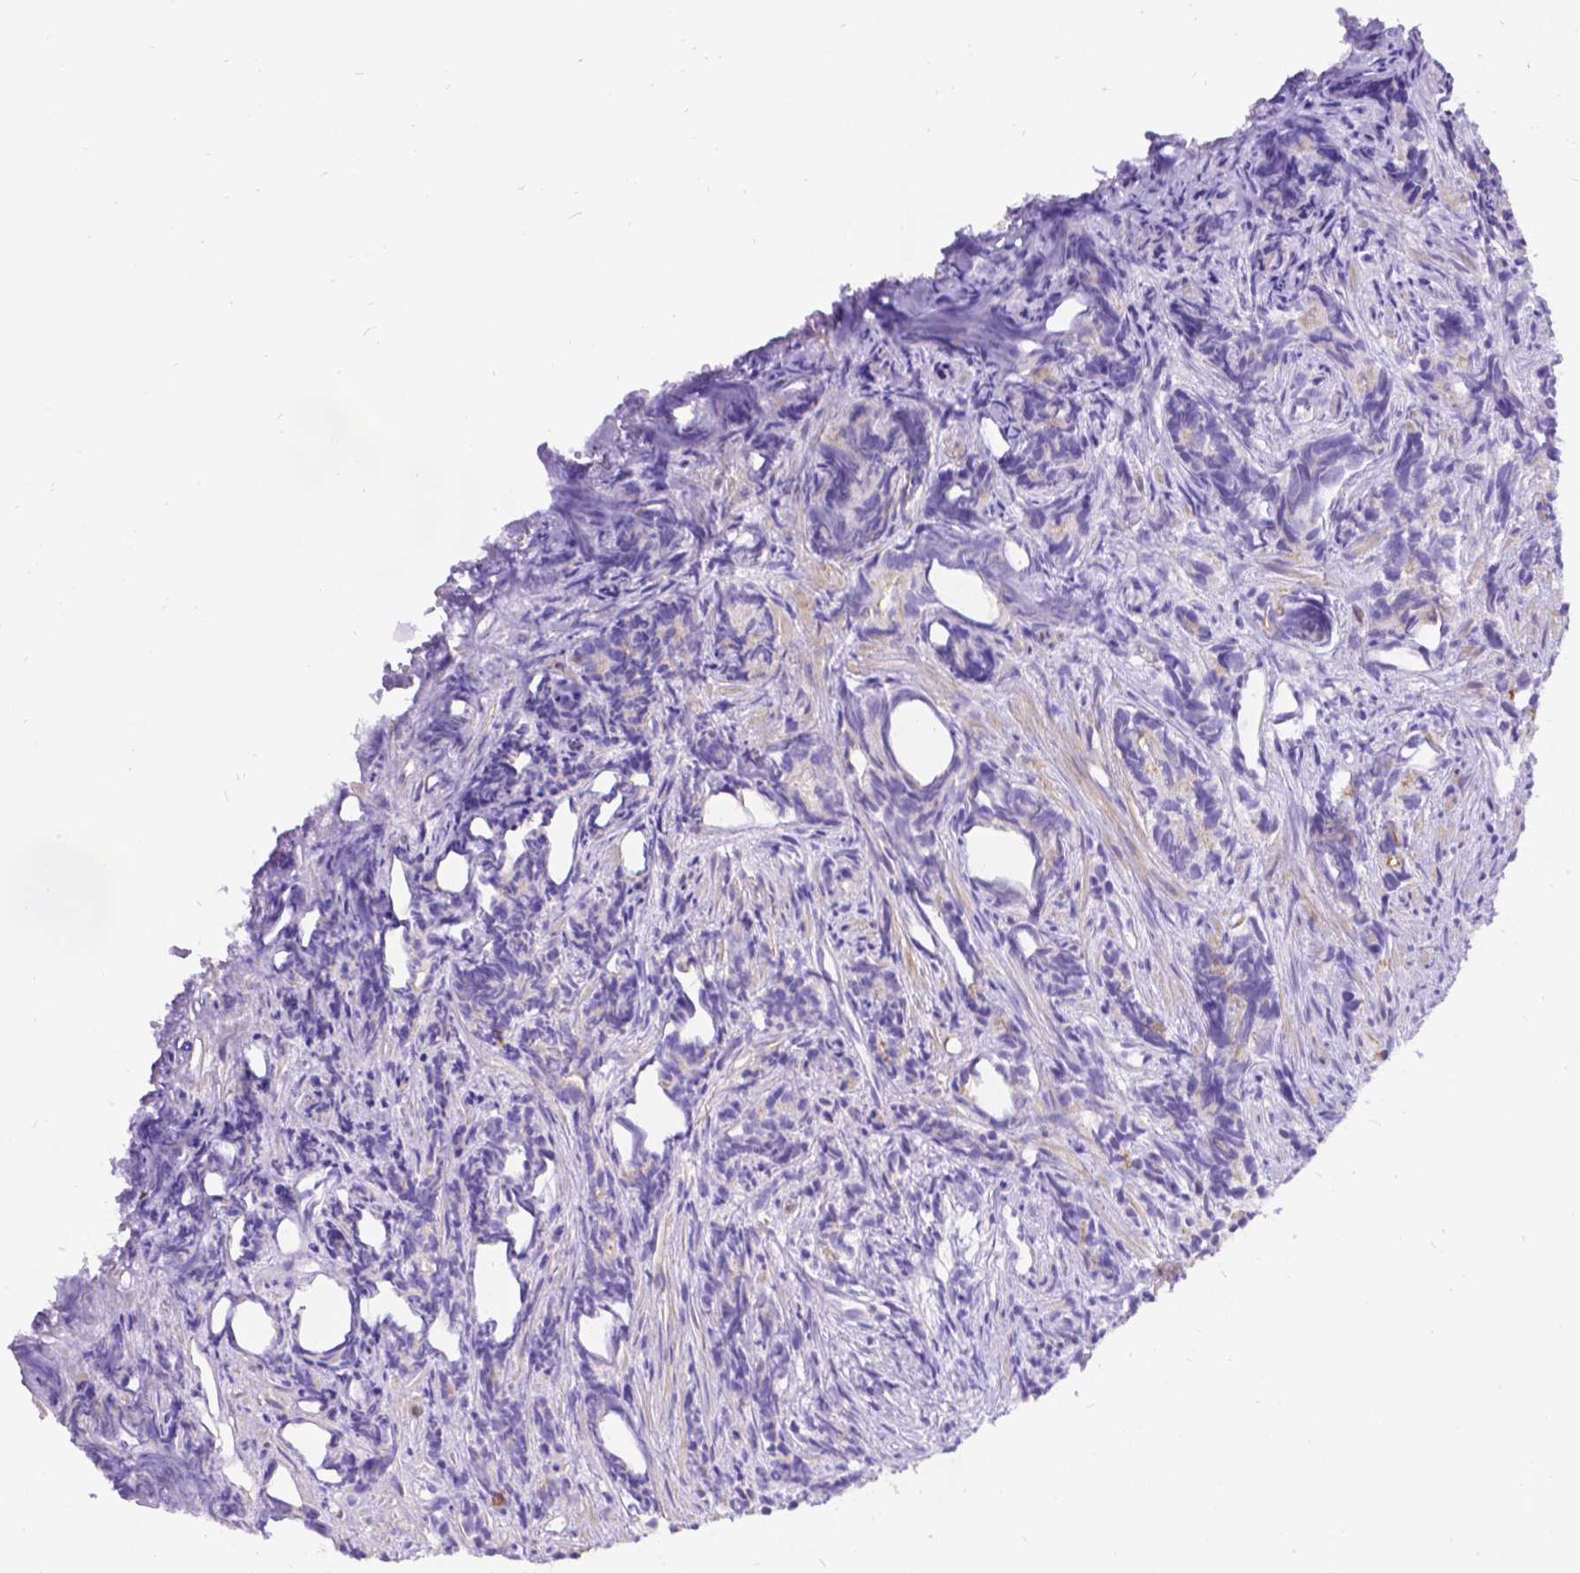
{"staining": {"intensity": "moderate", "quantity": "<25%", "location": "cytoplasmic/membranous"}, "tissue": "prostate cancer", "cell_type": "Tumor cells", "image_type": "cancer", "snomed": [{"axis": "morphology", "description": "Adenocarcinoma, High grade"}, {"axis": "topography", "description": "Prostate"}], "caption": "A high-resolution micrograph shows immunohistochemistry (IHC) staining of prostate cancer (adenocarcinoma (high-grade)), which exhibits moderate cytoplasmic/membranous expression in approximately <25% of tumor cells.", "gene": "PALS1", "patient": {"sex": "male", "age": 84}}